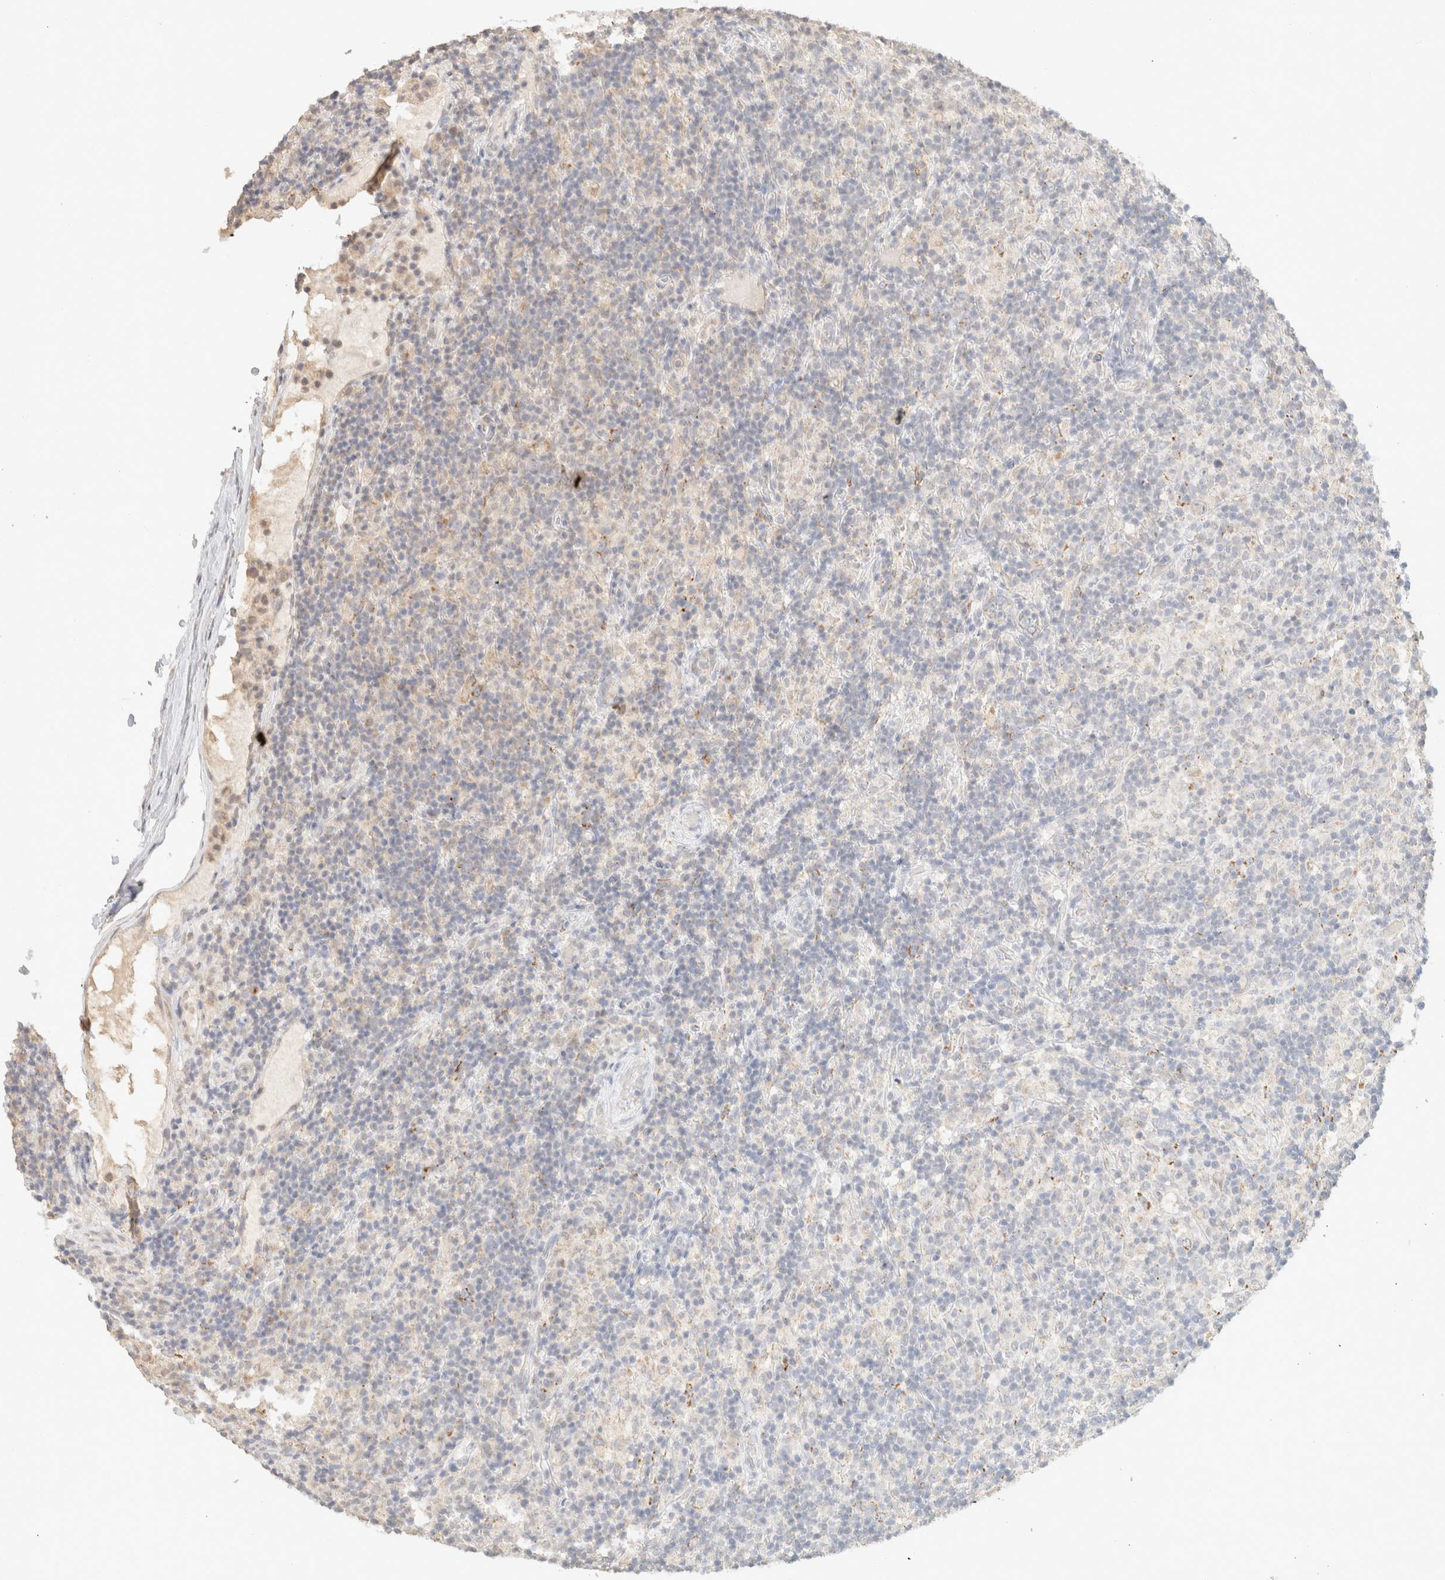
{"staining": {"intensity": "negative", "quantity": "none", "location": "none"}, "tissue": "lymphoma", "cell_type": "Tumor cells", "image_type": "cancer", "snomed": [{"axis": "morphology", "description": "Hodgkin's disease, NOS"}, {"axis": "topography", "description": "Lymph node"}], "caption": "Tumor cells are negative for brown protein staining in lymphoma.", "gene": "CPA1", "patient": {"sex": "male", "age": 70}}